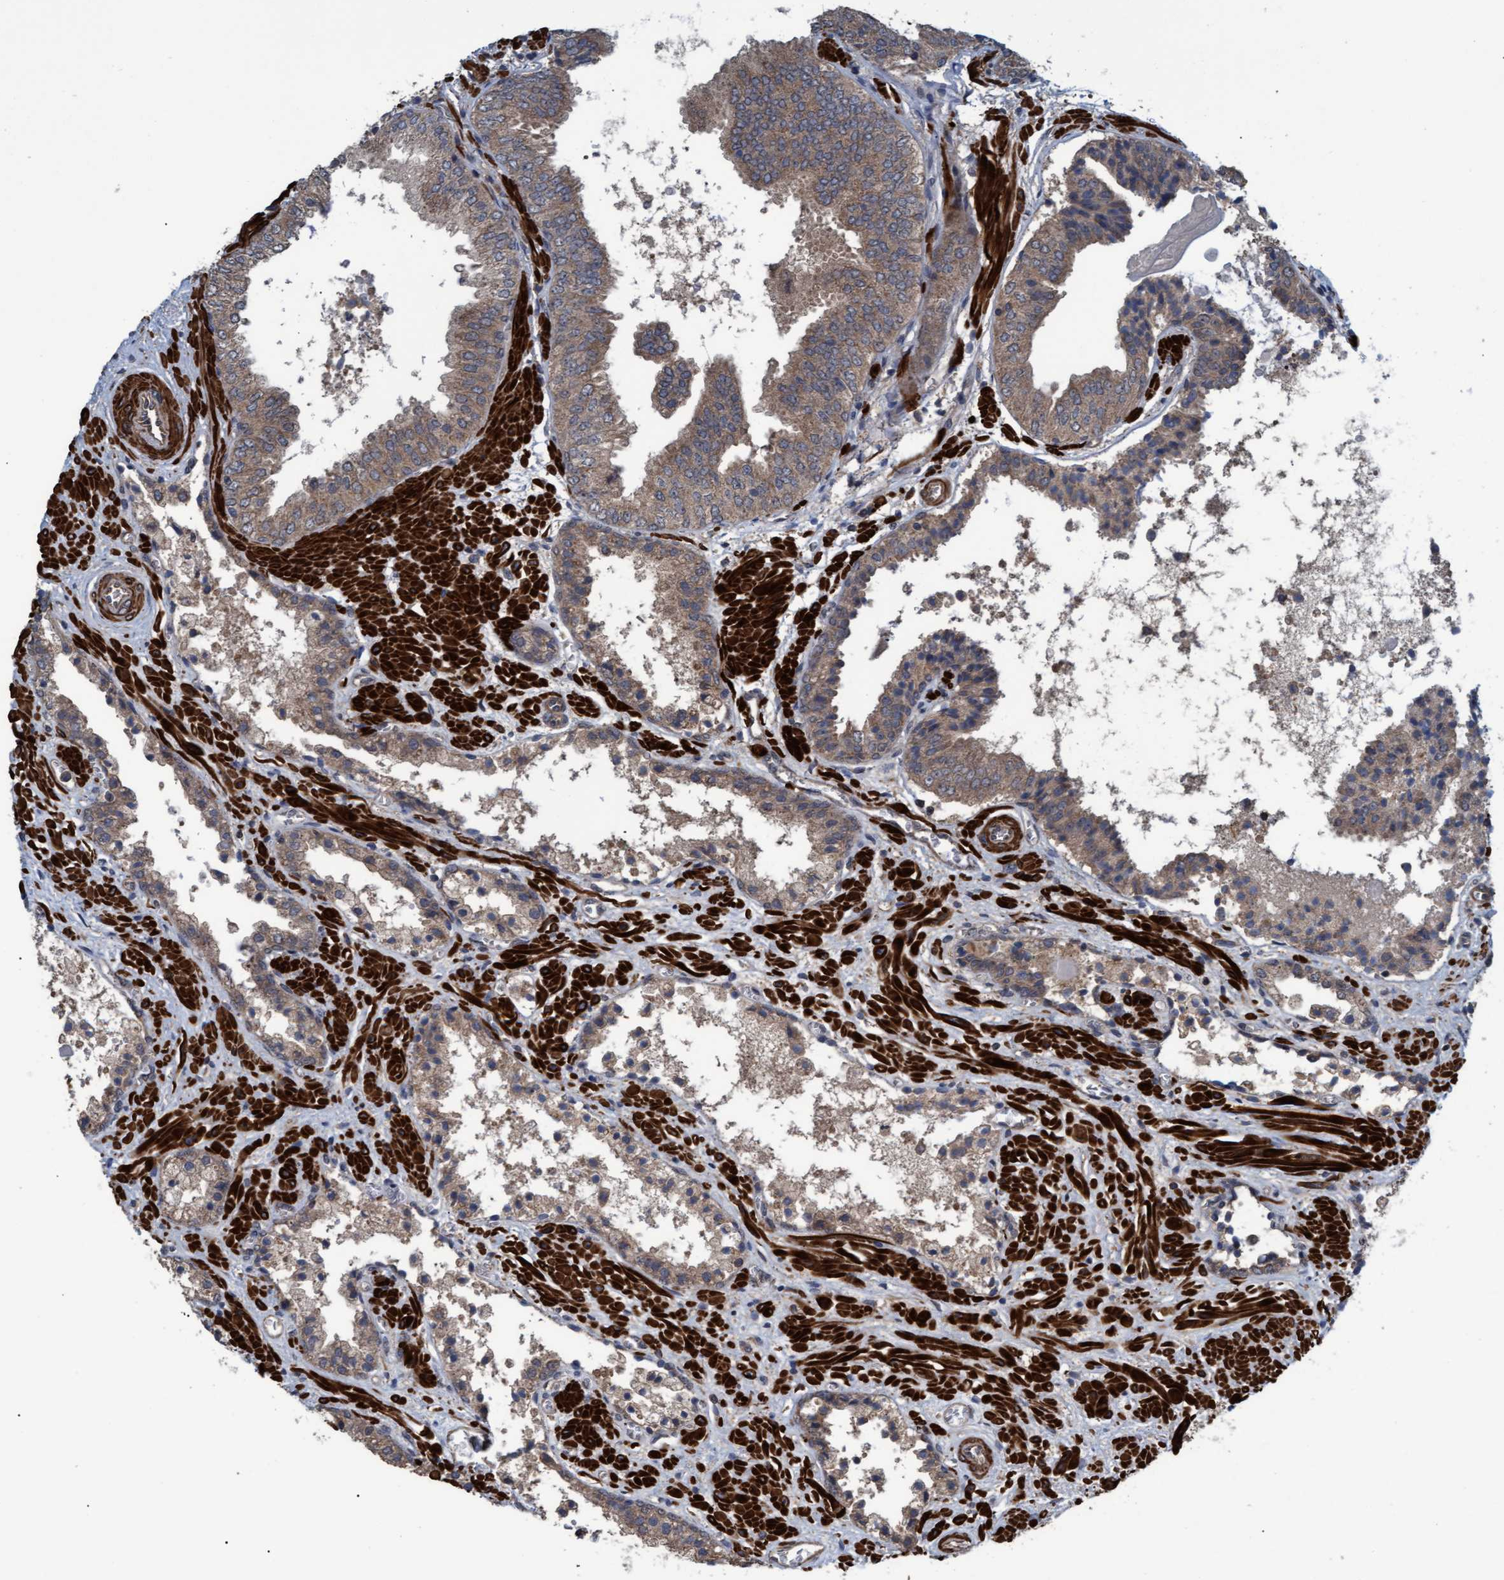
{"staining": {"intensity": "weak", "quantity": ">75%", "location": "cytoplasmic/membranous"}, "tissue": "prostate cancer", "cell_type": "Tumor cells", "image_type": "cancer", "snomed": [{"axis": "morphology", "description": "Adenocarcinoma, Low grade"}, {"axis": "topography", "description": "Prostate"}], "caption": "The micrograph shows a brown stain indicating the presence of a protein in the cytoplasmic/membranous of tumor cells in prostate cancer (adenocarcinoma (low-grade)). (Stains: DAB (3,3'-diaminobenzidine) in brown, nuclei in blue, Microscopy: brightfield microscopy at high magnification).", "gene": "GGT6", "patient": {"sex": "male", "age": 71}}